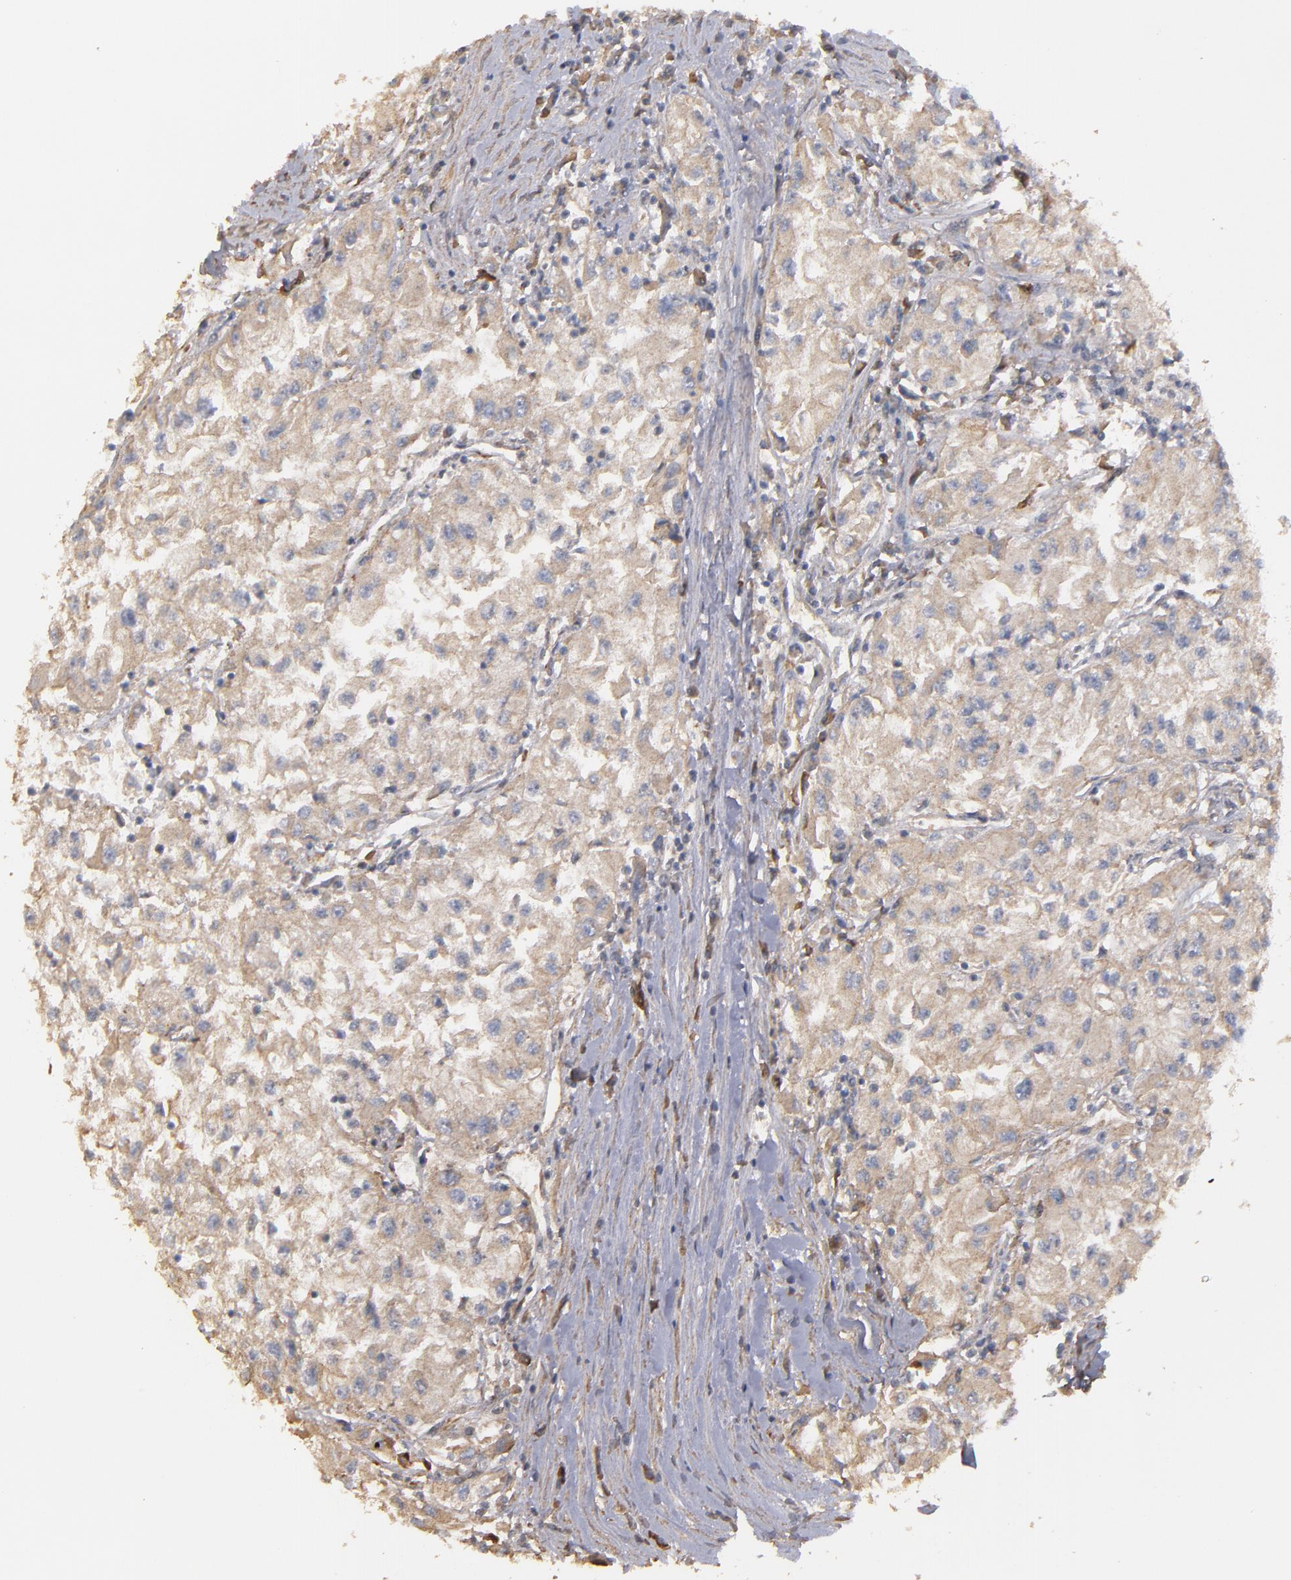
{"staining": {"intensity": "weak", "quantity": ">75%", "location": "cytoplasmic/membranous"}, "tissue": "renal cancer", "cell_type": "Tumor cells", "image_type": "cancer", "snomed": [{"axis": "morphology", "description": "Adenocarcinoma, NOS"}, {"axis": "topography", "description": "Kidney"}], "caption": "This is an image of IHC staining of renal adenocarcinoma, which shows weak expression in the cytoplasmic/membranous of tumor cells.", "gene": "DMD", "patient": {"sex": "male", "age": 59}}